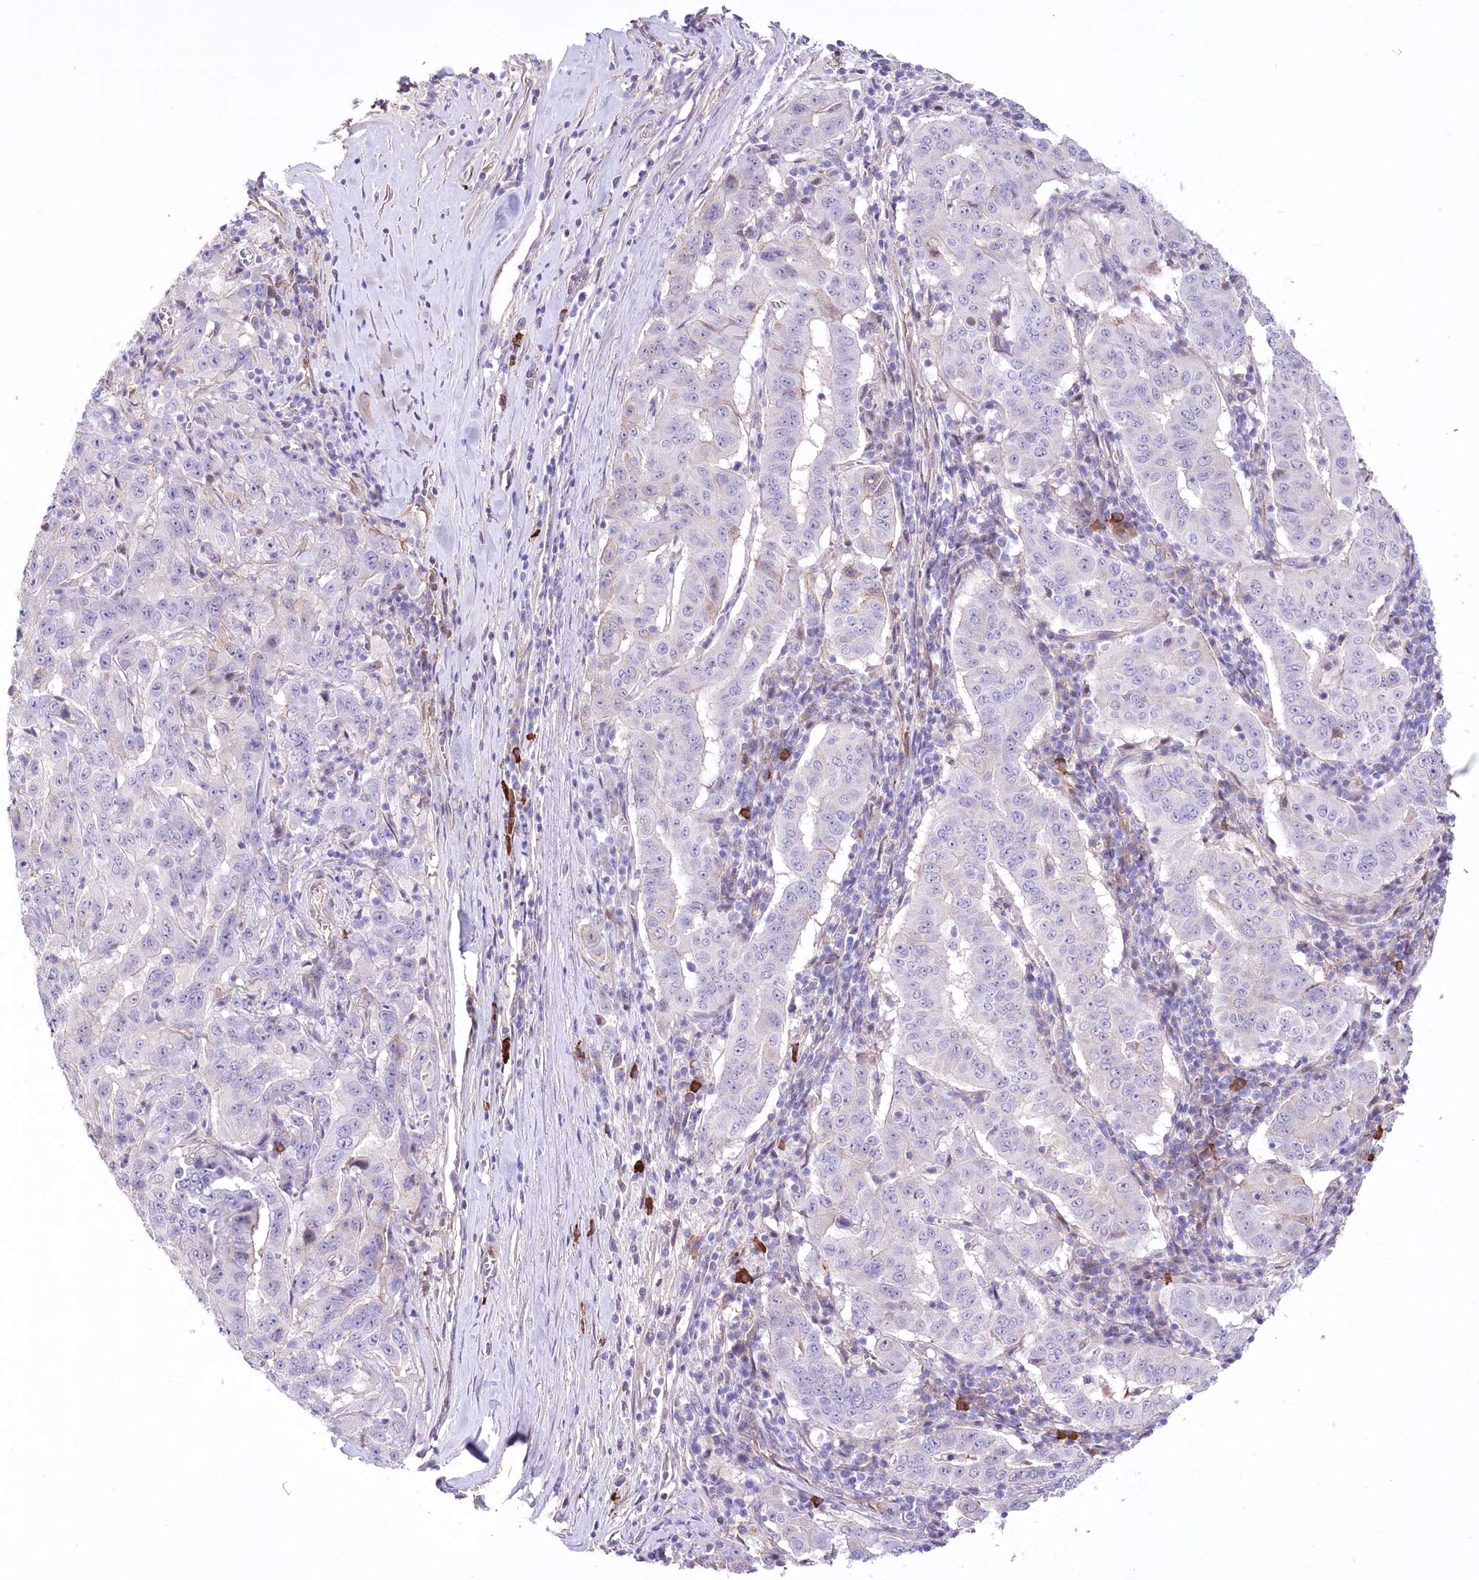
{"staining": {"intensity": "negative", "quantity": "none", "location": "none"}, "tissue": "pancreatic cancer", "cell_type": "Tumor cells", "image_type": "cancer", "snomed": [{"axis": "morphology", "description": "Adenocarcinoma, NOS"}, {"axis": "topography", "description": "Pancreas"}], "caption": "Protein analysis of adenocarcinoma (pancreatic) shows no significant staining in tumor cells.", "gene": "CEP164", "patient": {"sex": "male", "age": 63}}